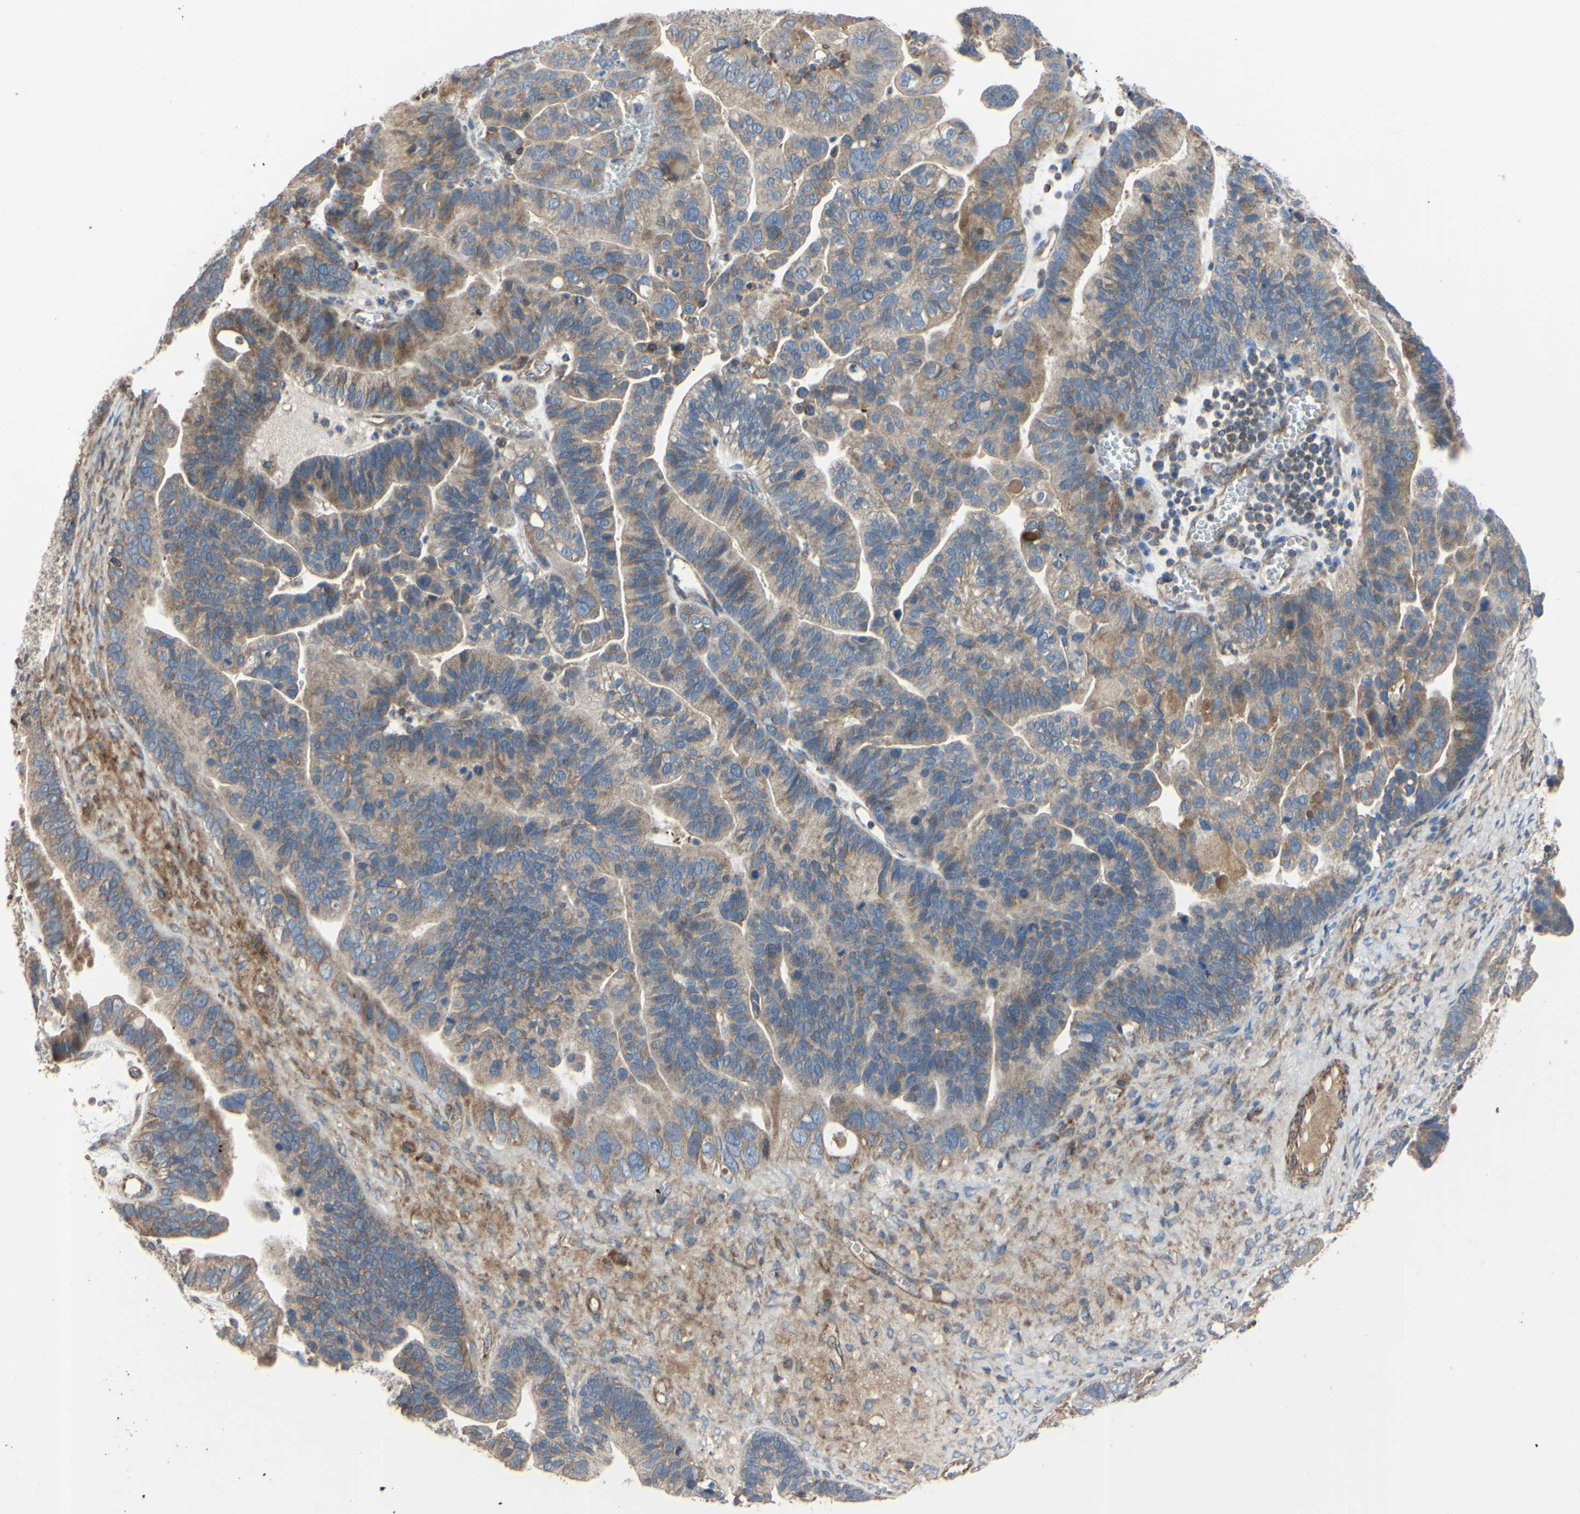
{"staining": {"intensity": "moderate", "quantity": ">75%", "location": "cytoplasmic/membranous"}, "tissue": "ovarian cancer", "cell_type": "Tumor cells", "image_type": "cancer", "snomed": [{"axis": "morphology", "description": "Cystadenocarcinoma, serous, NOS"}, {"axis": "topography", "description": "Ovary"}], "caption": "Protein staining shows moderate cytoplasmic/membranous expression in about >75% of tumor cells in ovarian serous cystadenocarcinoma.", "gene": "BECN1", "patient": {"sex": "female", "age": 56}}